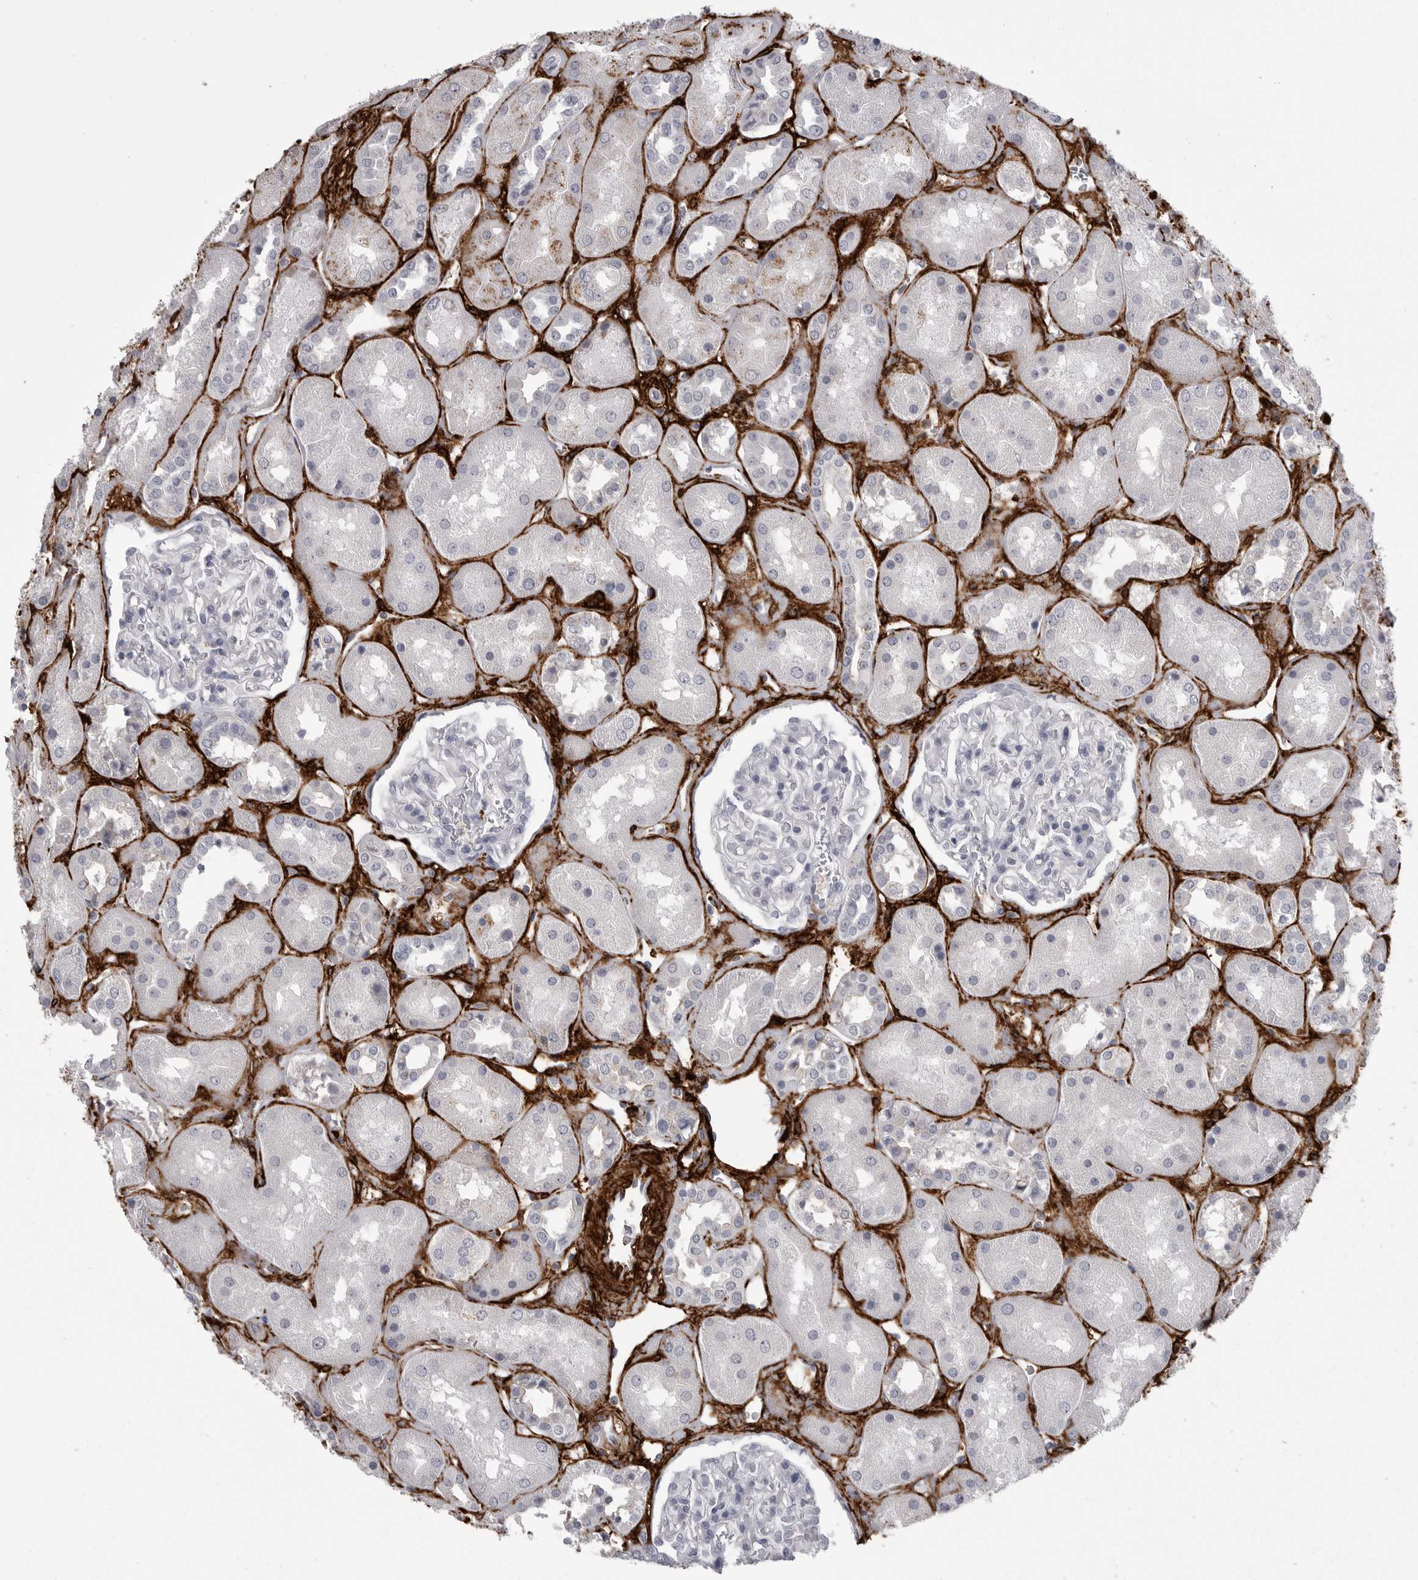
{"staining": {"intensity": "negative", "quantity": "none", "location": "none"}, "tissue": "kidney", "cell_type": "Cells in glomeruli", "image_type": "normal", "snomed": [{"axis": "morphology", "description": "Normal tissue, NOS"}, {"axis": "topography", "description": "Kidney"}], "caption": "Histopathology image shows no significant protein expression in cells in glomeruli of normal kidney. The staining is performed using DAB (3,3'-diaminobenzidine) brown chromogen with nuclei counter-stained in using hematoxylin.", "gene": "AOC3", "patient": {"sex": "male", "age": 70}}